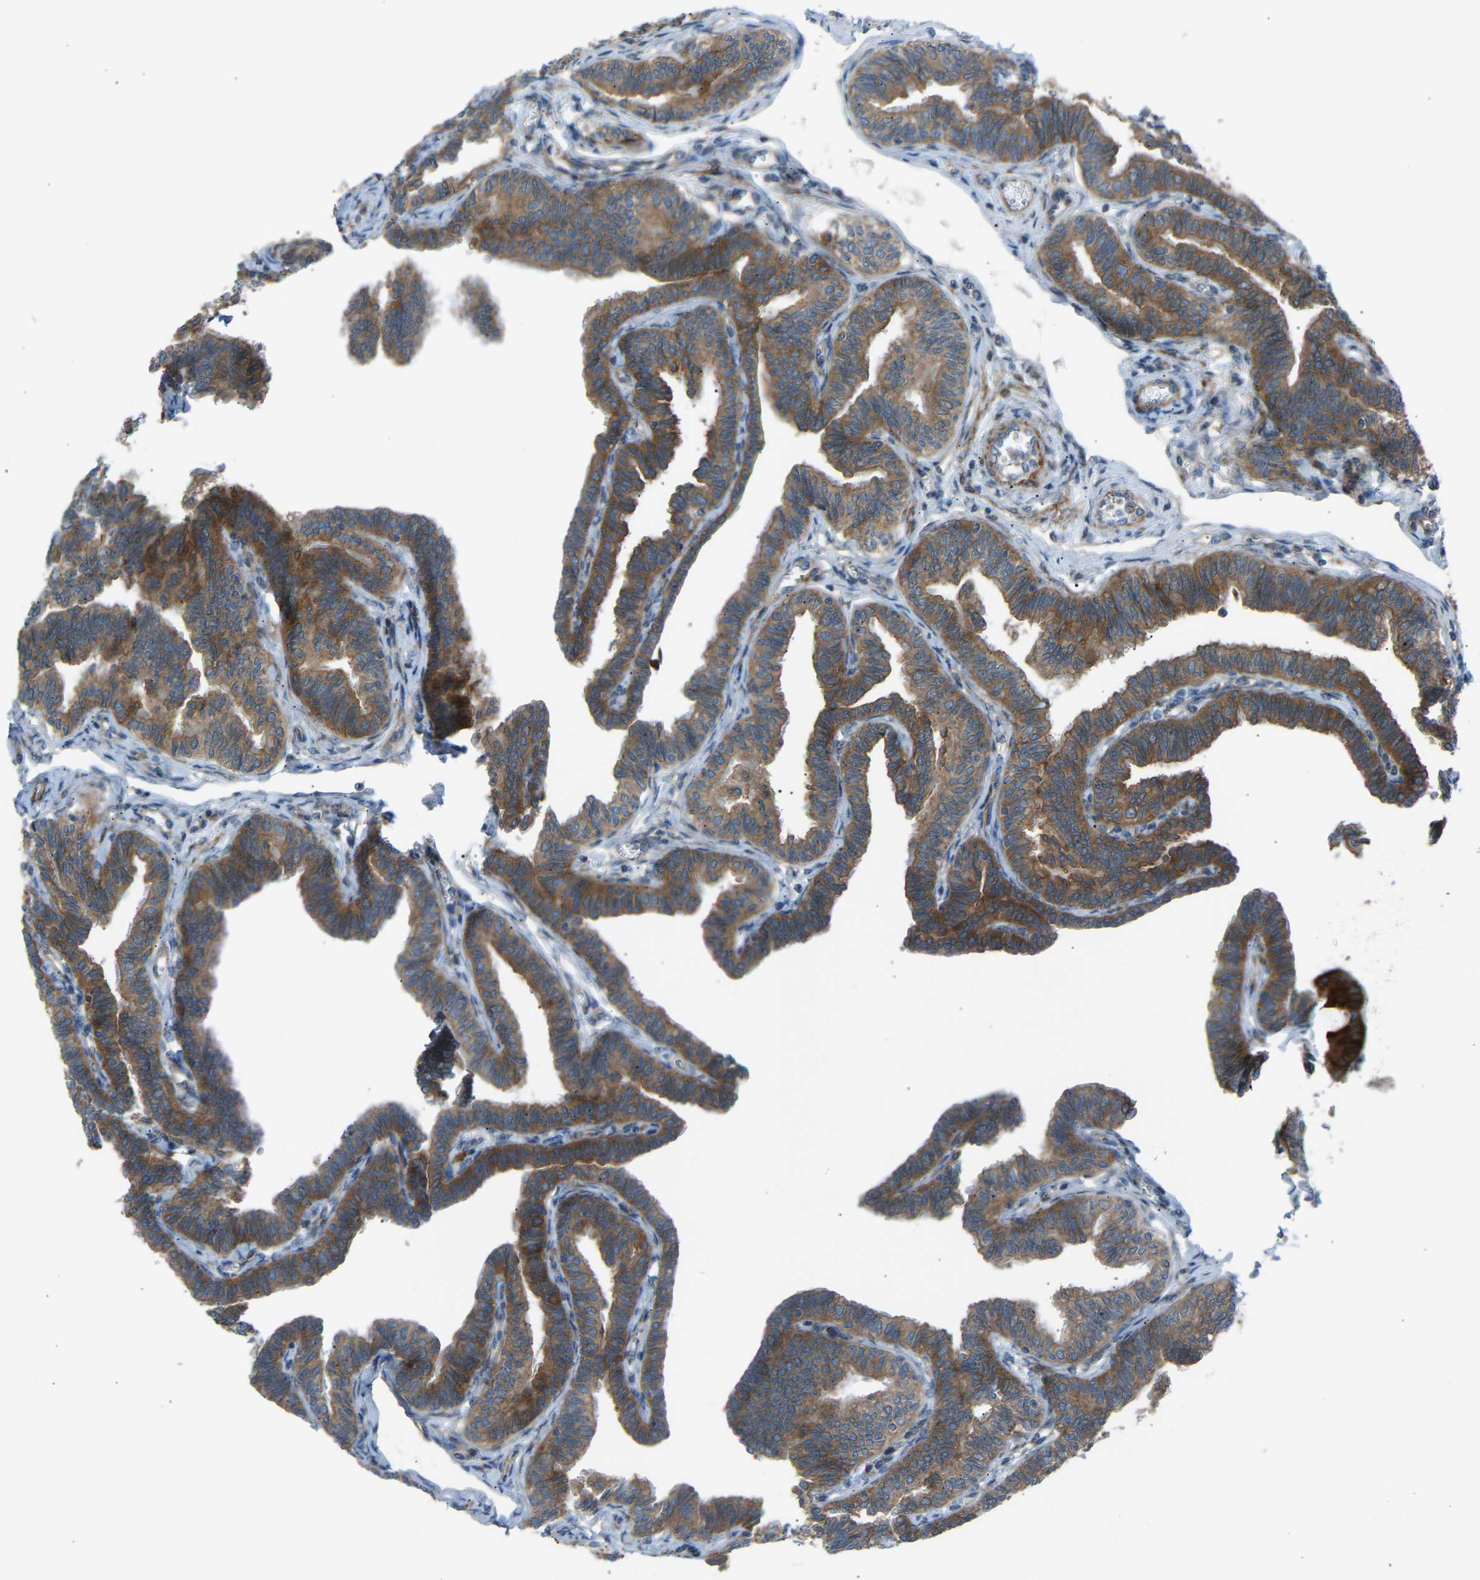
{"staining": {"intensity": "moderate", "quantity": ">75%", "location": "cytoplasmic/membranous"}, "tissue": "fallopian tube", "cell_type": "Glandular cells", "image_type": "normal", "snomed": [{"axis": "morphology", "description": "Normal tissue, NOS"}, {"axis": "topography", "description": "Fallopian tube"}, {"axis": "topography", "description": "Ovary"}], "caption": "Immunohistochemical staining of benign fallopian tube reveals medium levels of moderate cytoplasmic/membranous staining in about >75% of glandular cells.", "gene": "VPS41", "patient": {"sex": "female", "age": 23}}